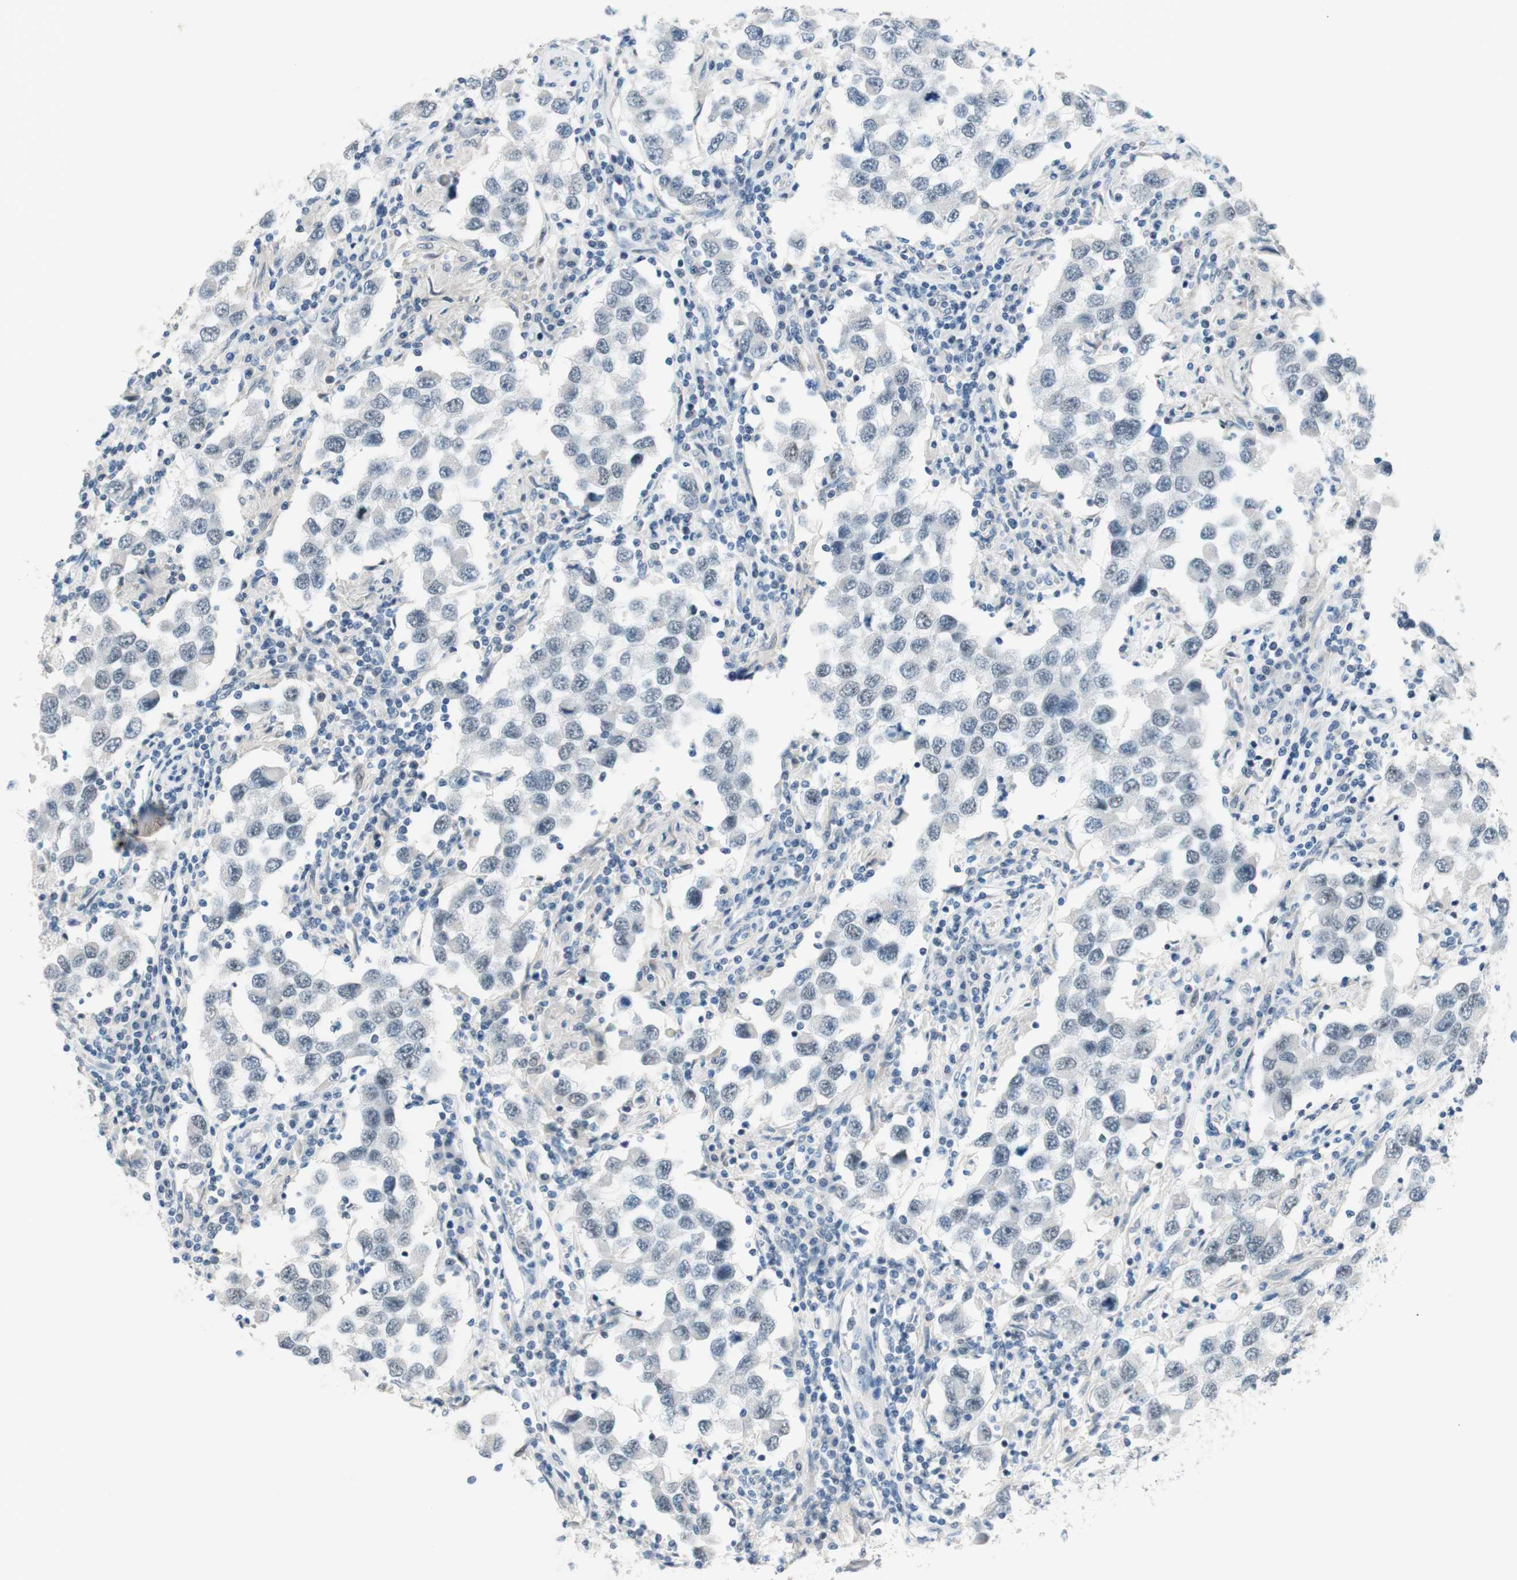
{"staining": {"intensity": "negative", "quantity": "none", "location": "none"}, "tissue": "testis cancer", "cell_type": "Tumor cells", "image_type": "cancer", "snomed": [{"axis": "morphology", "description": "Carcinoma, Embryonal, NOS"}, {"axis": "topography", "description": "Testis"}], "caption": "High power microscopy image of an immunohistochemistry histopathology image of testis cancer, revealing no significant positivity in tumor cells.", "gene": "JPH1", "patient": {"sex": "male", "age": 21}}